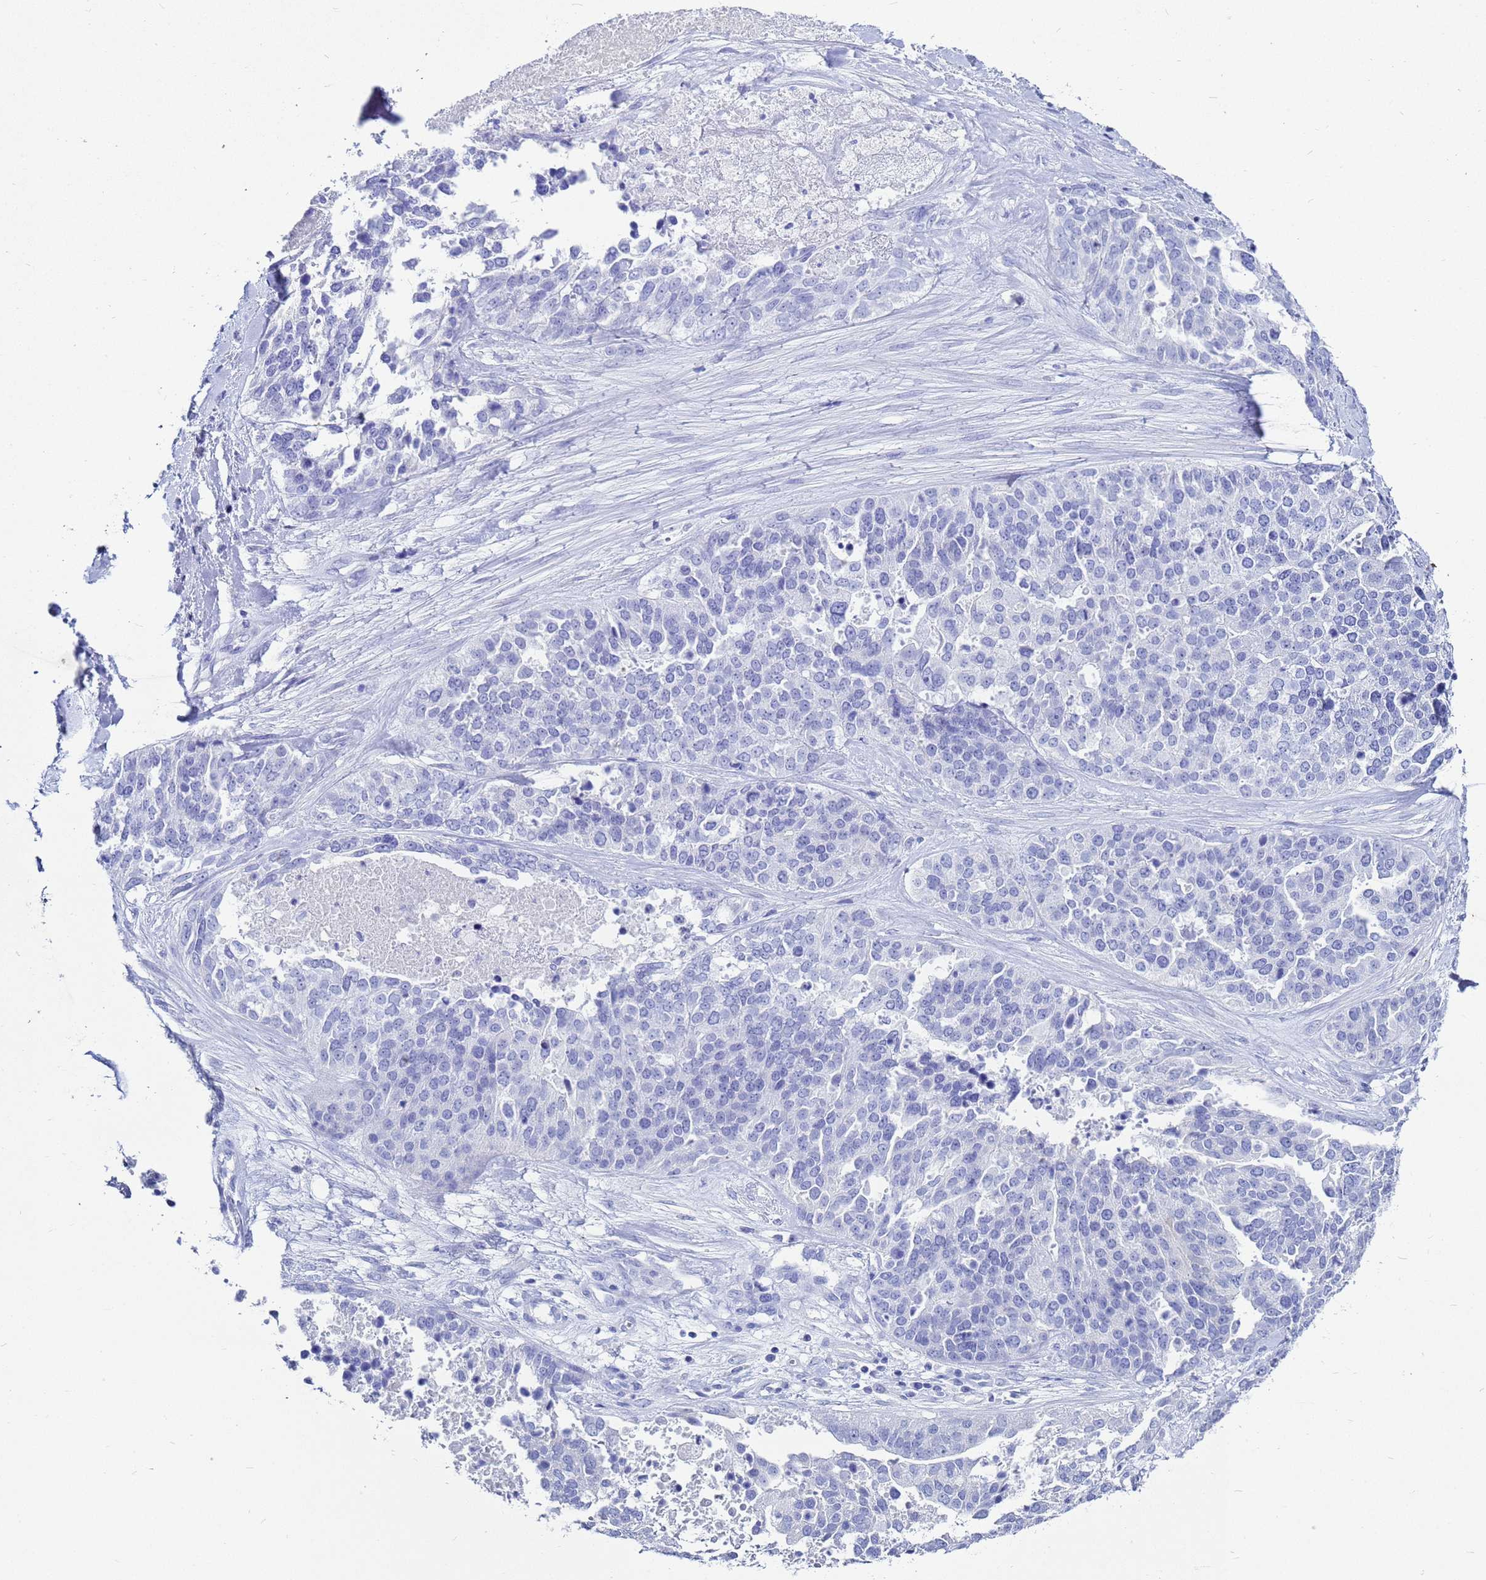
{"staining": {"intensity": "negative", "quantity": "none", "location": "none"}, "tissue": "ovarian cancer", "cell_type": "Tumor cells", "image_type": "cancer", "snomed": [{"axis": "morphology", "description": "Cystadenocarcinoma, serous, NOS"}, {"axis": "topography", "description": "Ovary"}], "caption": "IHC micrograph of serous cystadenocarcinoma (ovarian) stained for a protein (brown), which displays no positivity in tumor cells.", "gene": "CKB", "patient": {"sex": "female", "age": 44}}